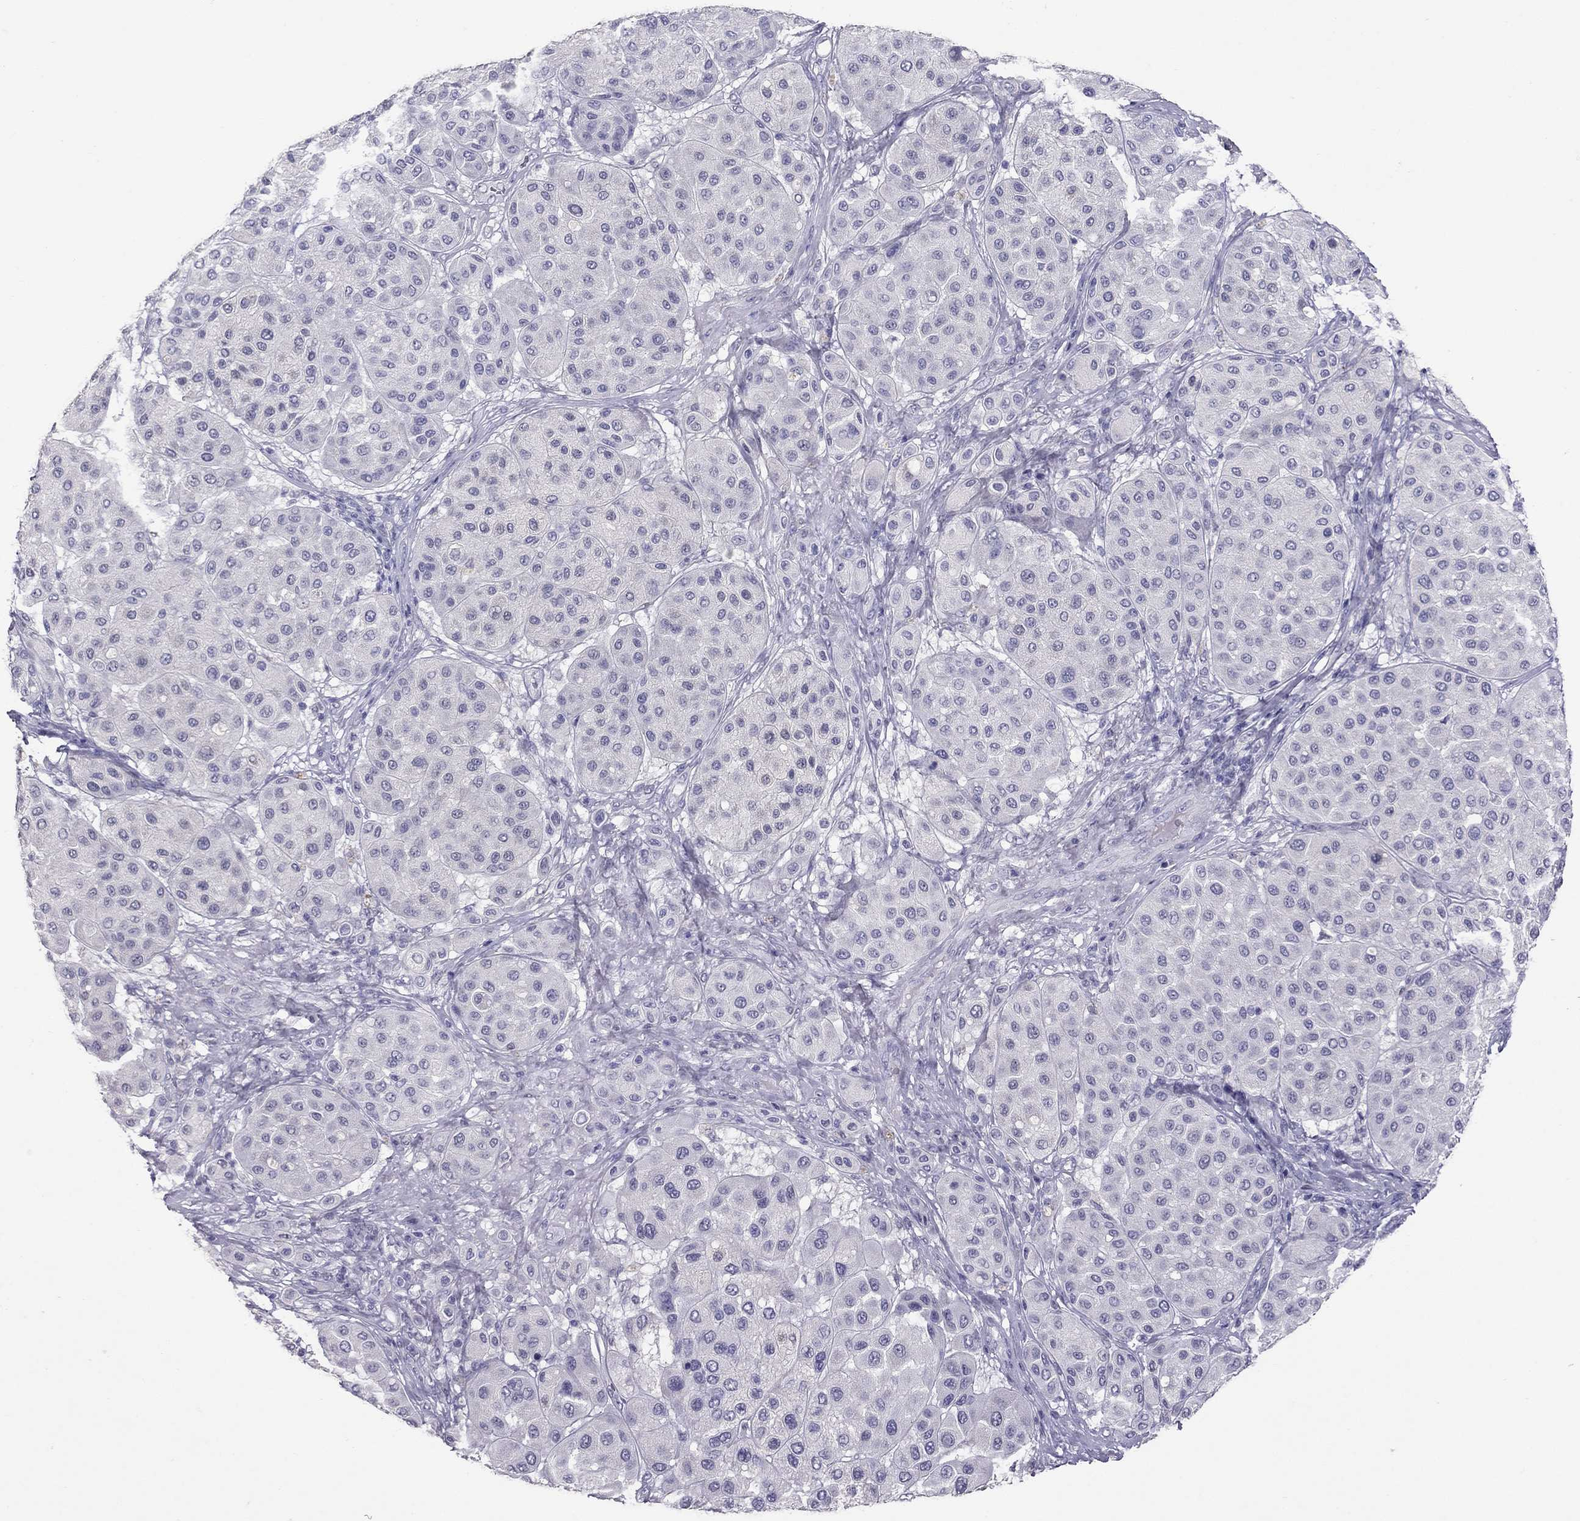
{"staining": {"intensity": "negative", "quantity": "none", "location": "none"}, "tissue": "melanoma", "cell_type": "Tumor cells", "image_type": "cancer", "snomed": [{"axis": "morphology", "description": "Malignant melanoma, Metastatic site"}, {"axis": "topography", "description": "Smooth muscle"}], "caption": "Immunohistochemistry (IHC) of human melanoma exhibits no positivity in tumor cells.", "gene": "PSMB11", "patient": {"sex": "male", "age": 41}}